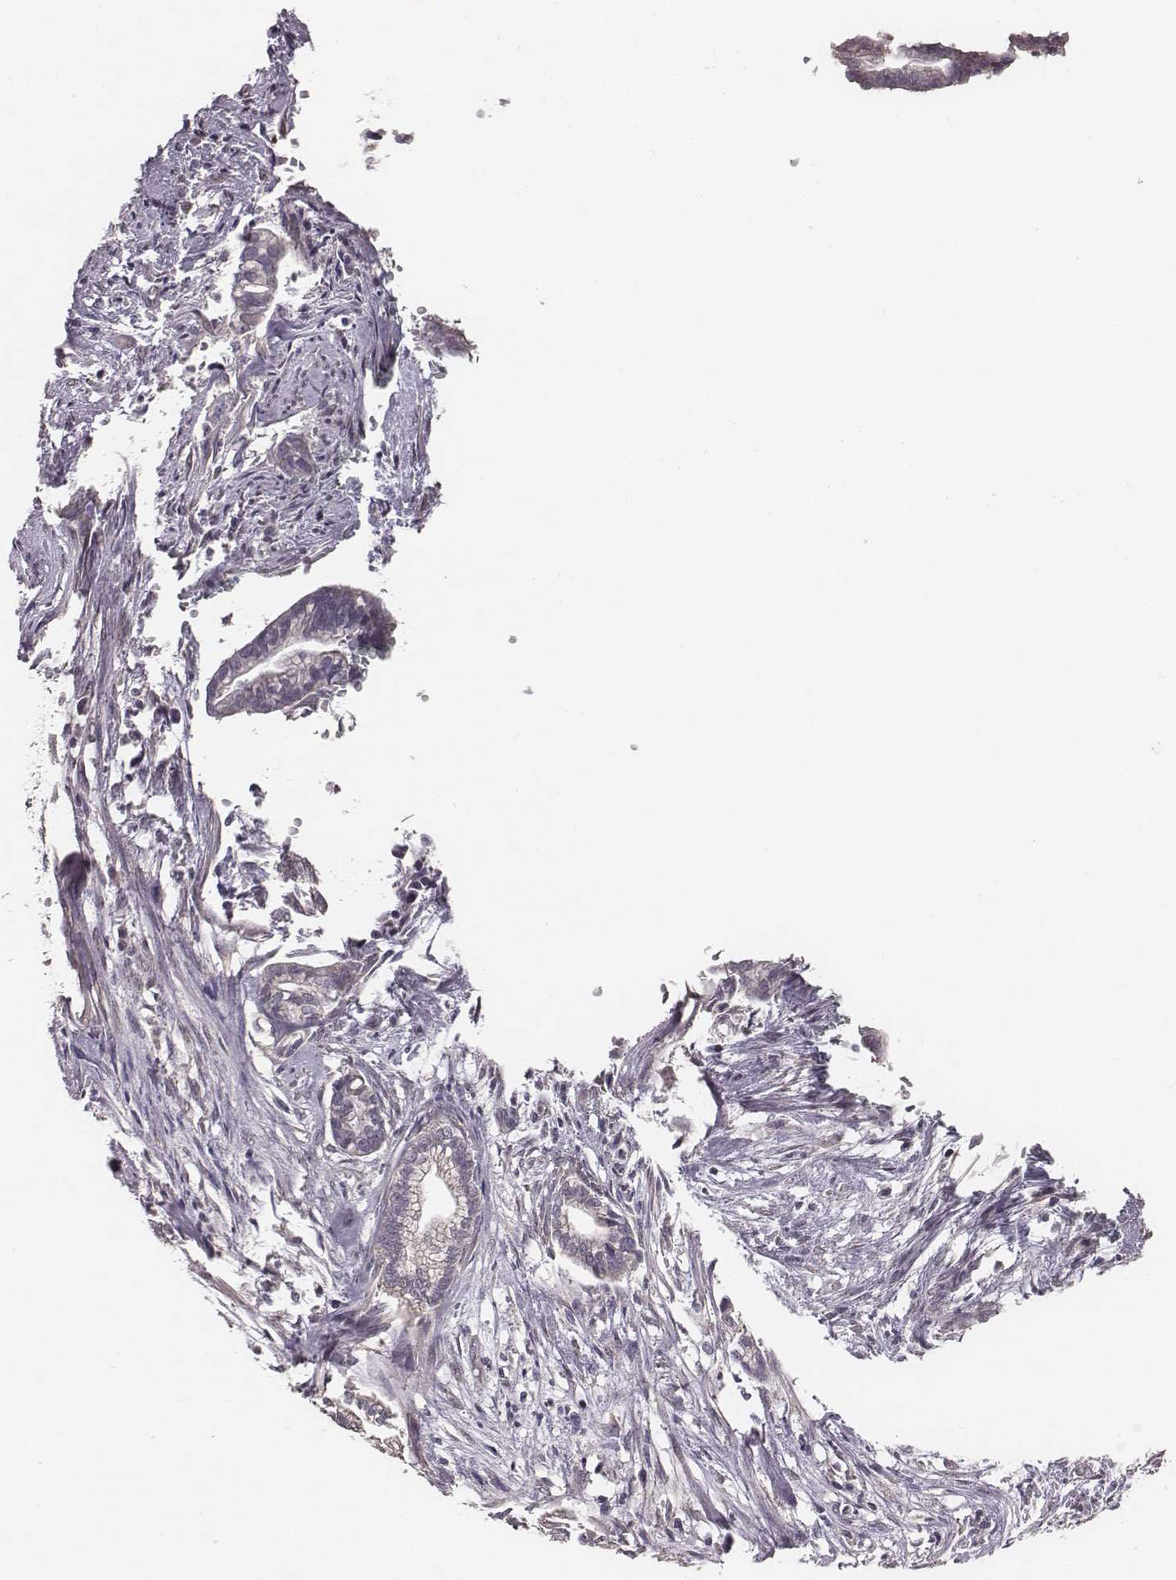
{"staining": {"intensity": "negative", "quantity": "none", "location": "none"}, "tissue": "cervical cancer", "cell_type": "Tumor cells", "image_type": "cancer", "snomed": [{"axis": "morphology", "description": "Adenocarcinoma, NOS"}, {"axis": "topography", "description": "Cervix"}], "caption": "IHC photomicrograph of neoplastic tissue: human cervical cancer (adenocarcinoma) stained with DAB shows no significant protein expression in tumor cells.", "gene": "SLC7A4", "patient": {"sex": "female", "age": 62}}